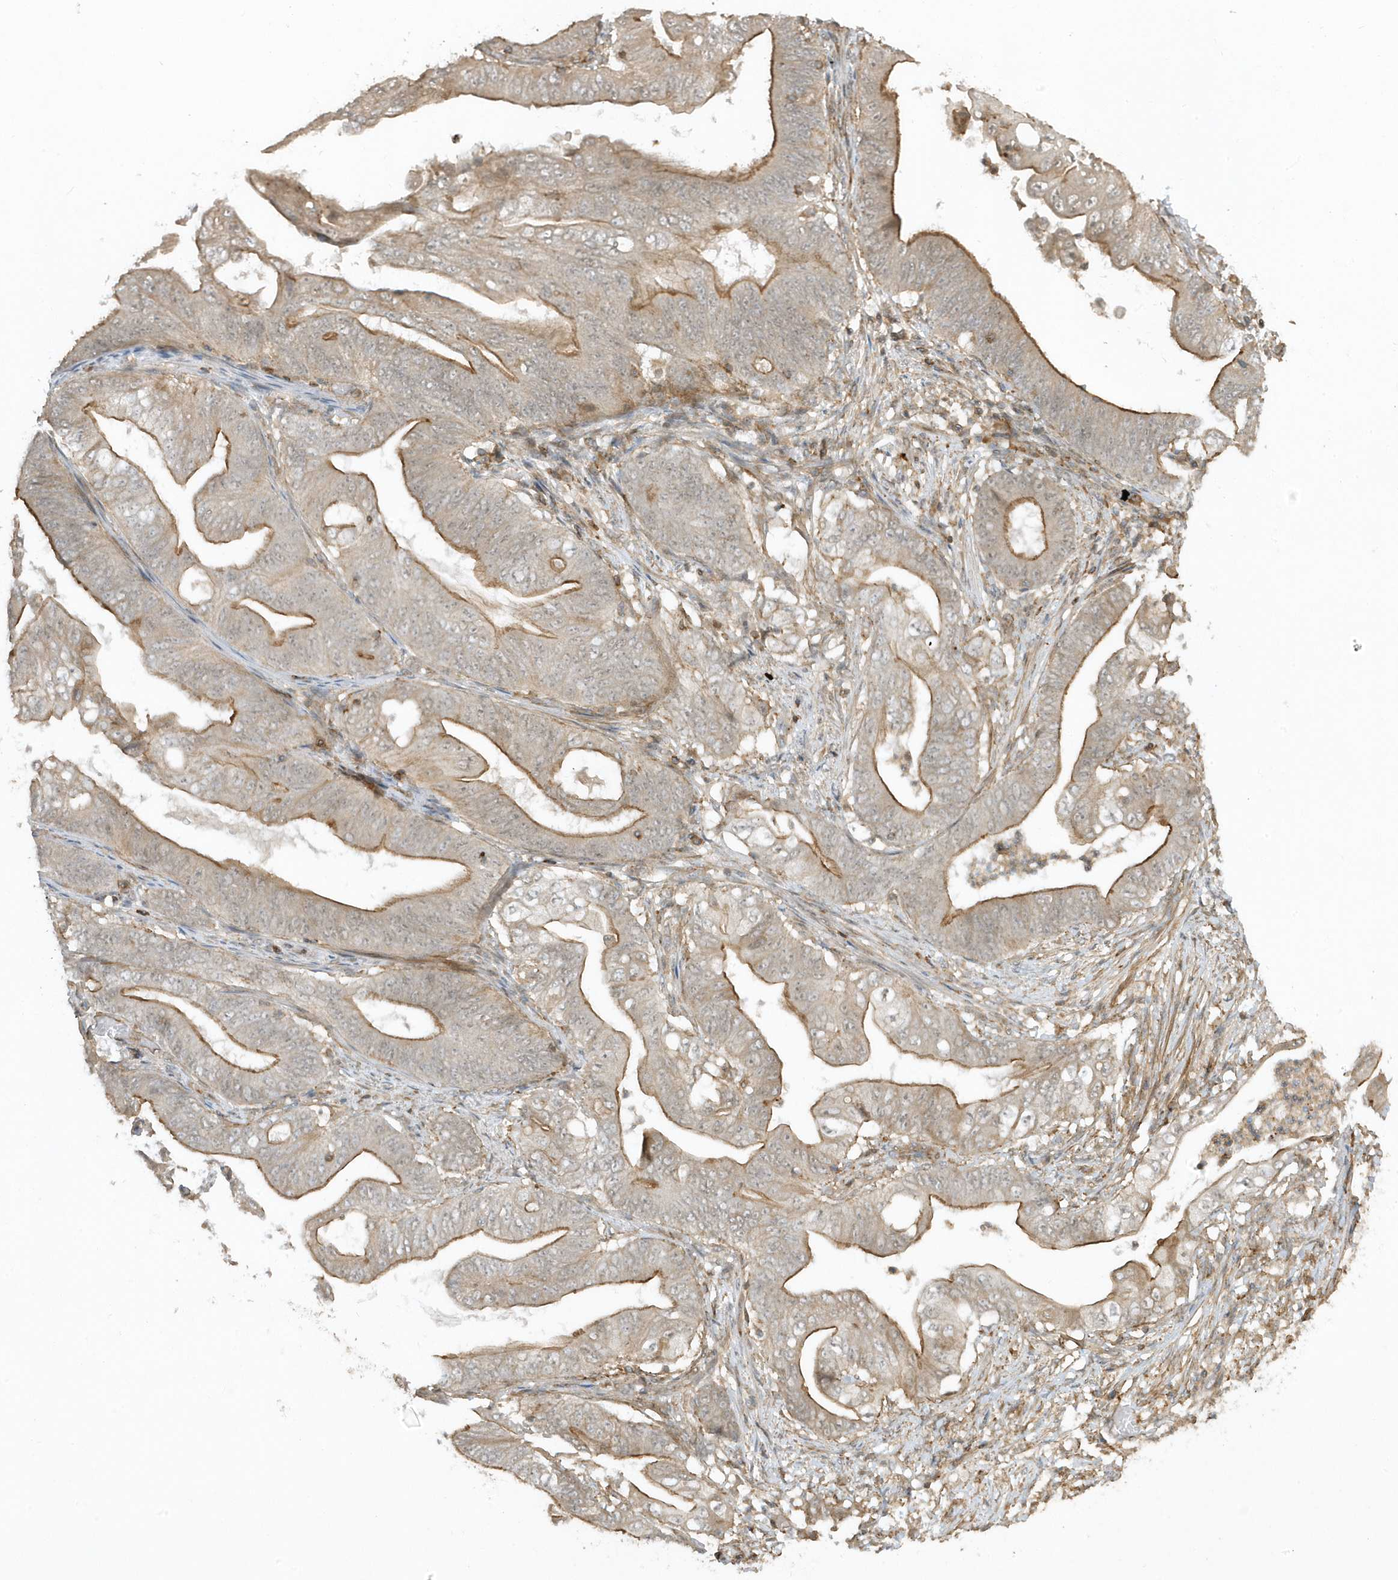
{"staining": {"intensity": "moderate", "quantity": "<25%", "location": "cytoplasmic/membranous"}, "tissue": "stomach cancer", "cell_type": "Tumor cells", "image_type": "cancer", "snomed": [{"axis": "morphology", "description": "Adenocarcinoma, NOS"}, {"axis": "topography", "description": "Stomach"}], "caption": "Immunohistochemical staining of adenocarcinoma (stomach) reveals low levels of moderate cytoplasmic/membranous protein positivity in approximately <25% of tumor cells.", "gene": "ZBTB8A", "patient": {"sex": "female", "age": 73}}